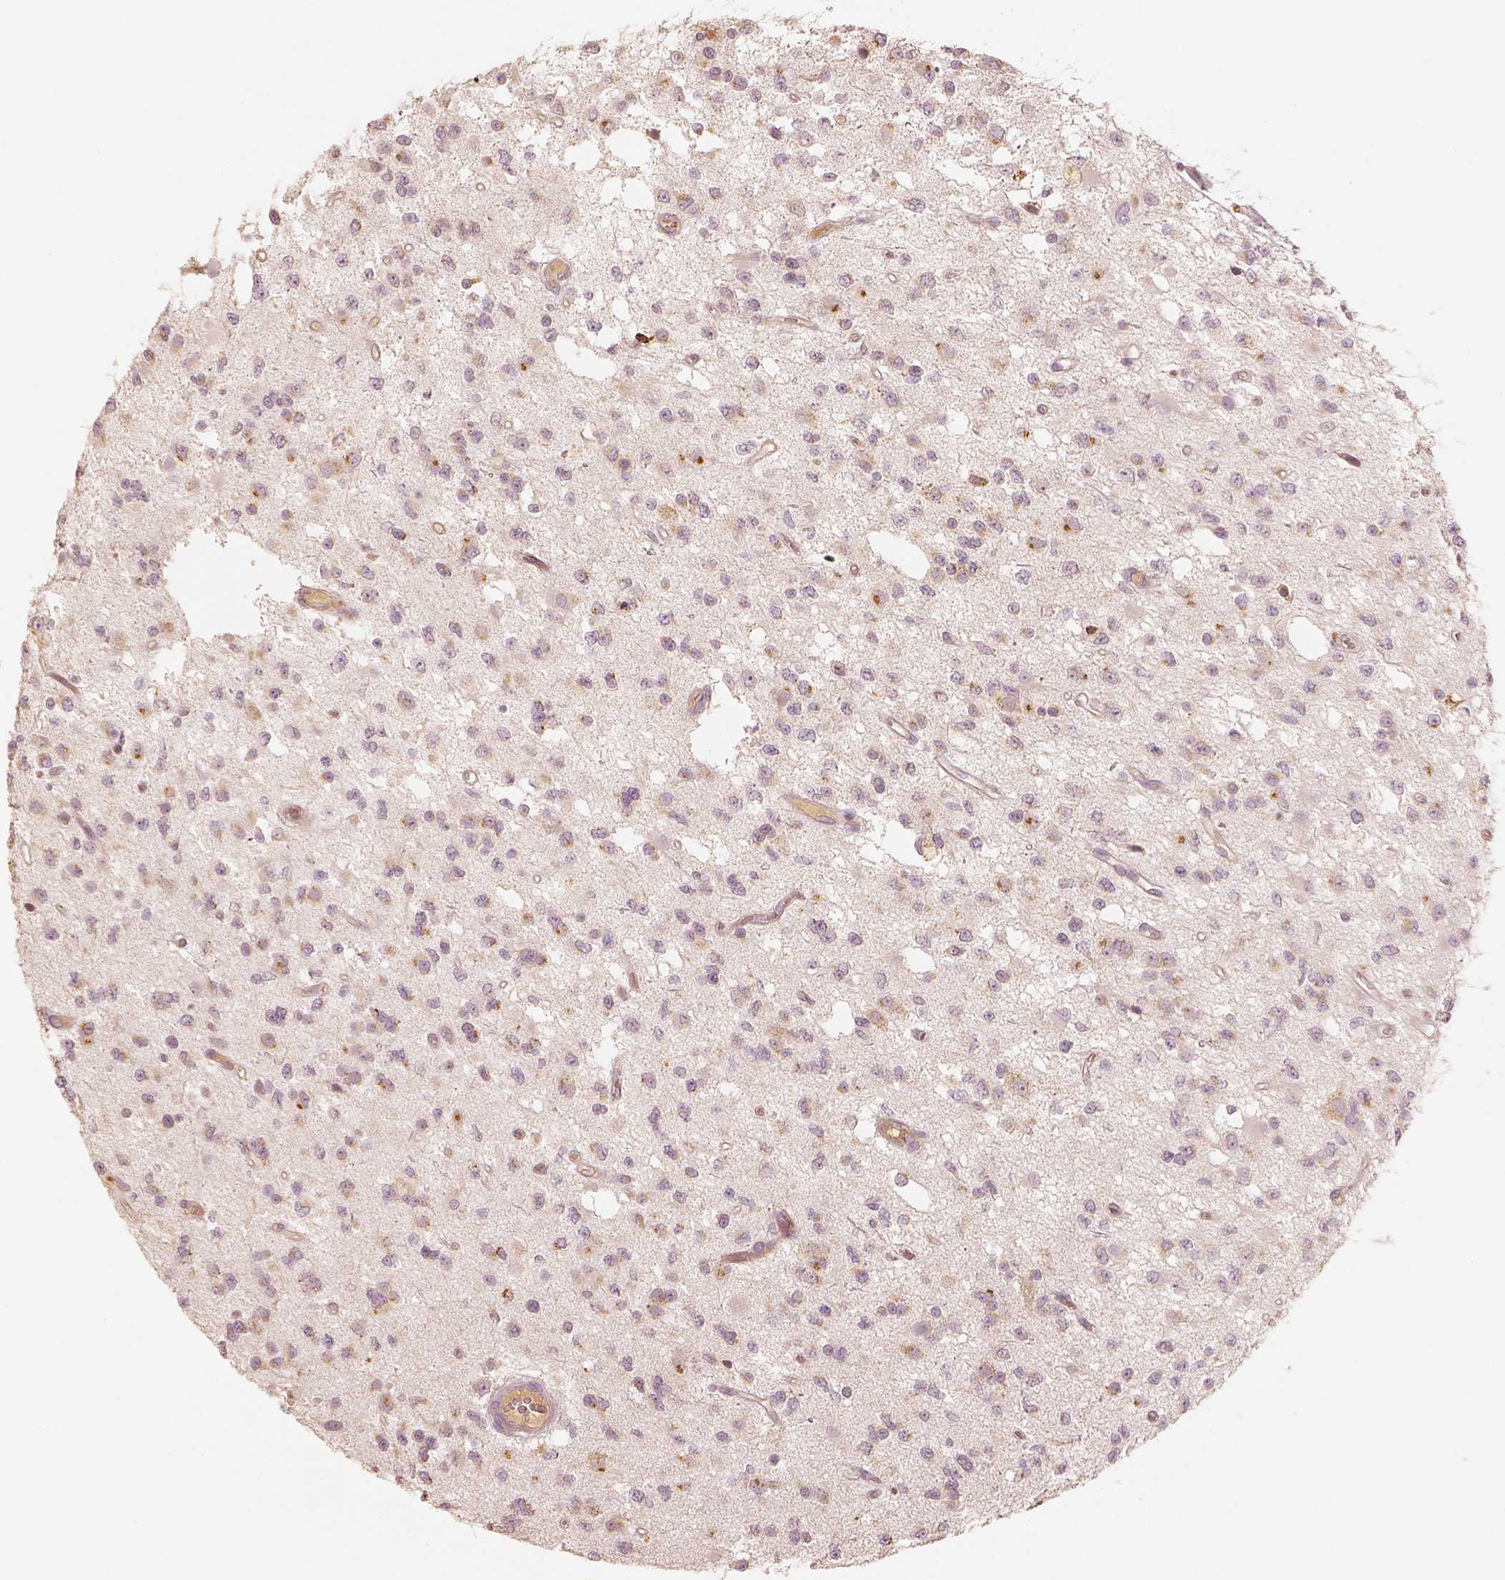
{"staining": {"intensity": "moderate", "quantity": "25%-75%", "location": "cytoplasmic/membranous"}, "tissue": "glioma", "cell_type": "Tumor cells", "image_type": "cancer", "snomed": [{"axis": "morphology", "description": "Glioma, malignant, Low grade"}, {"axis": "topography", "description": "Brain"}], "caption": "A histopathology image of glioma stained for a protein displays moderate cytoplasmic/membranous brown staining in tumor cells. The staining is performed using DAB (3,3'-diaminobenzidine) brown chromogen to label protein expression. The nuclei are counter-stained blue using hematoxylin.", "gene": "GORASP2", "patient": {"sex": "female", "age": 45}}